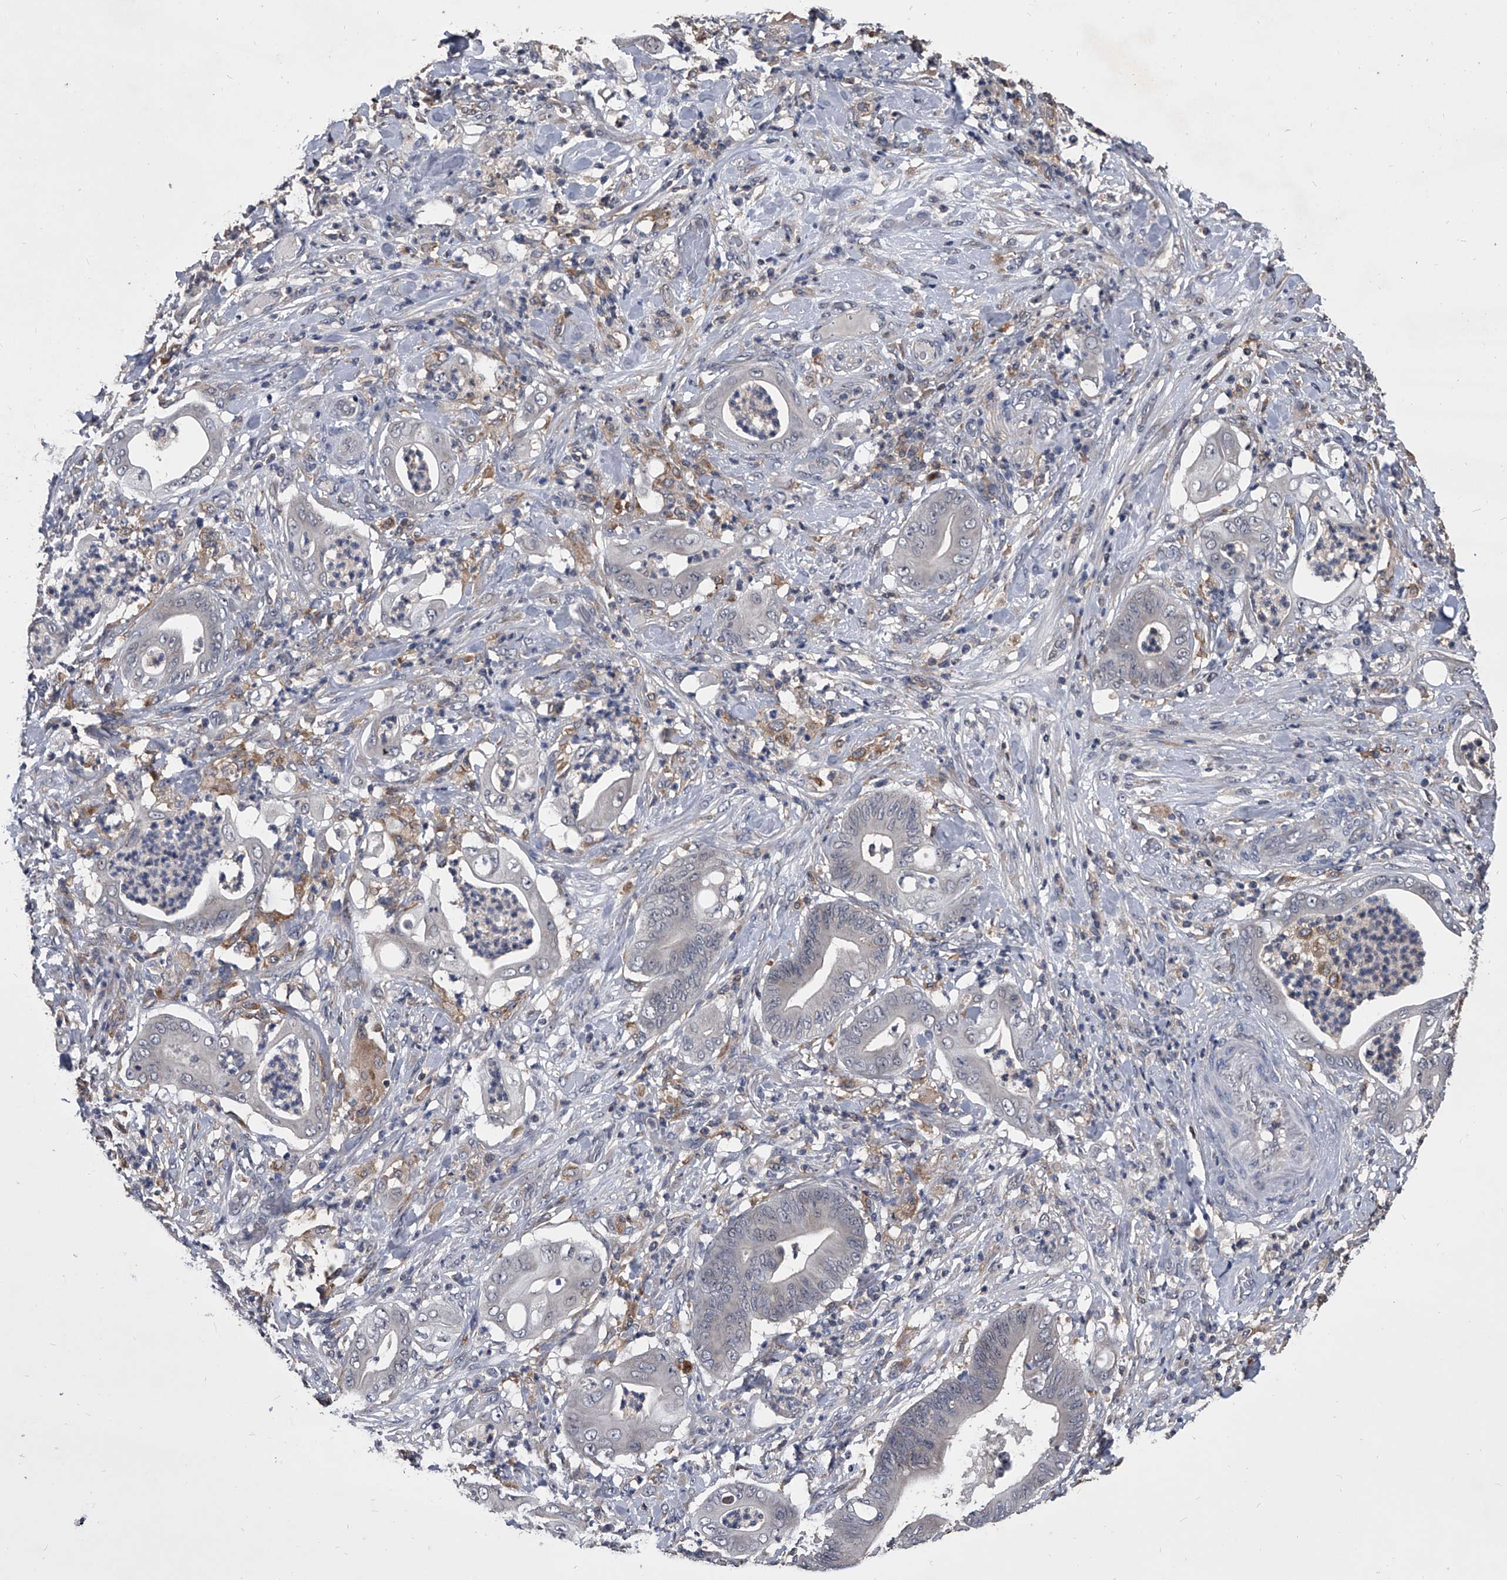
{"staining": {"intensity": "negative", "quantity": "none", "location": "none"}, "tissue": "stomach cancer", "cell_type": "Tumor cells", "image_type": "cancer", "snomed": [{"axis": "morphology", "description": "Adenocarcinoma, NOS"}, {"axis": "topography", "description": "Stomach"}], "caption": "Adenocarcinoma (stomach) was stained to show a protein in brown. There is no significant positivity in tumor cells.", "gene": "MAP4K3", "patient": {"sex": "female", "age": 73}}